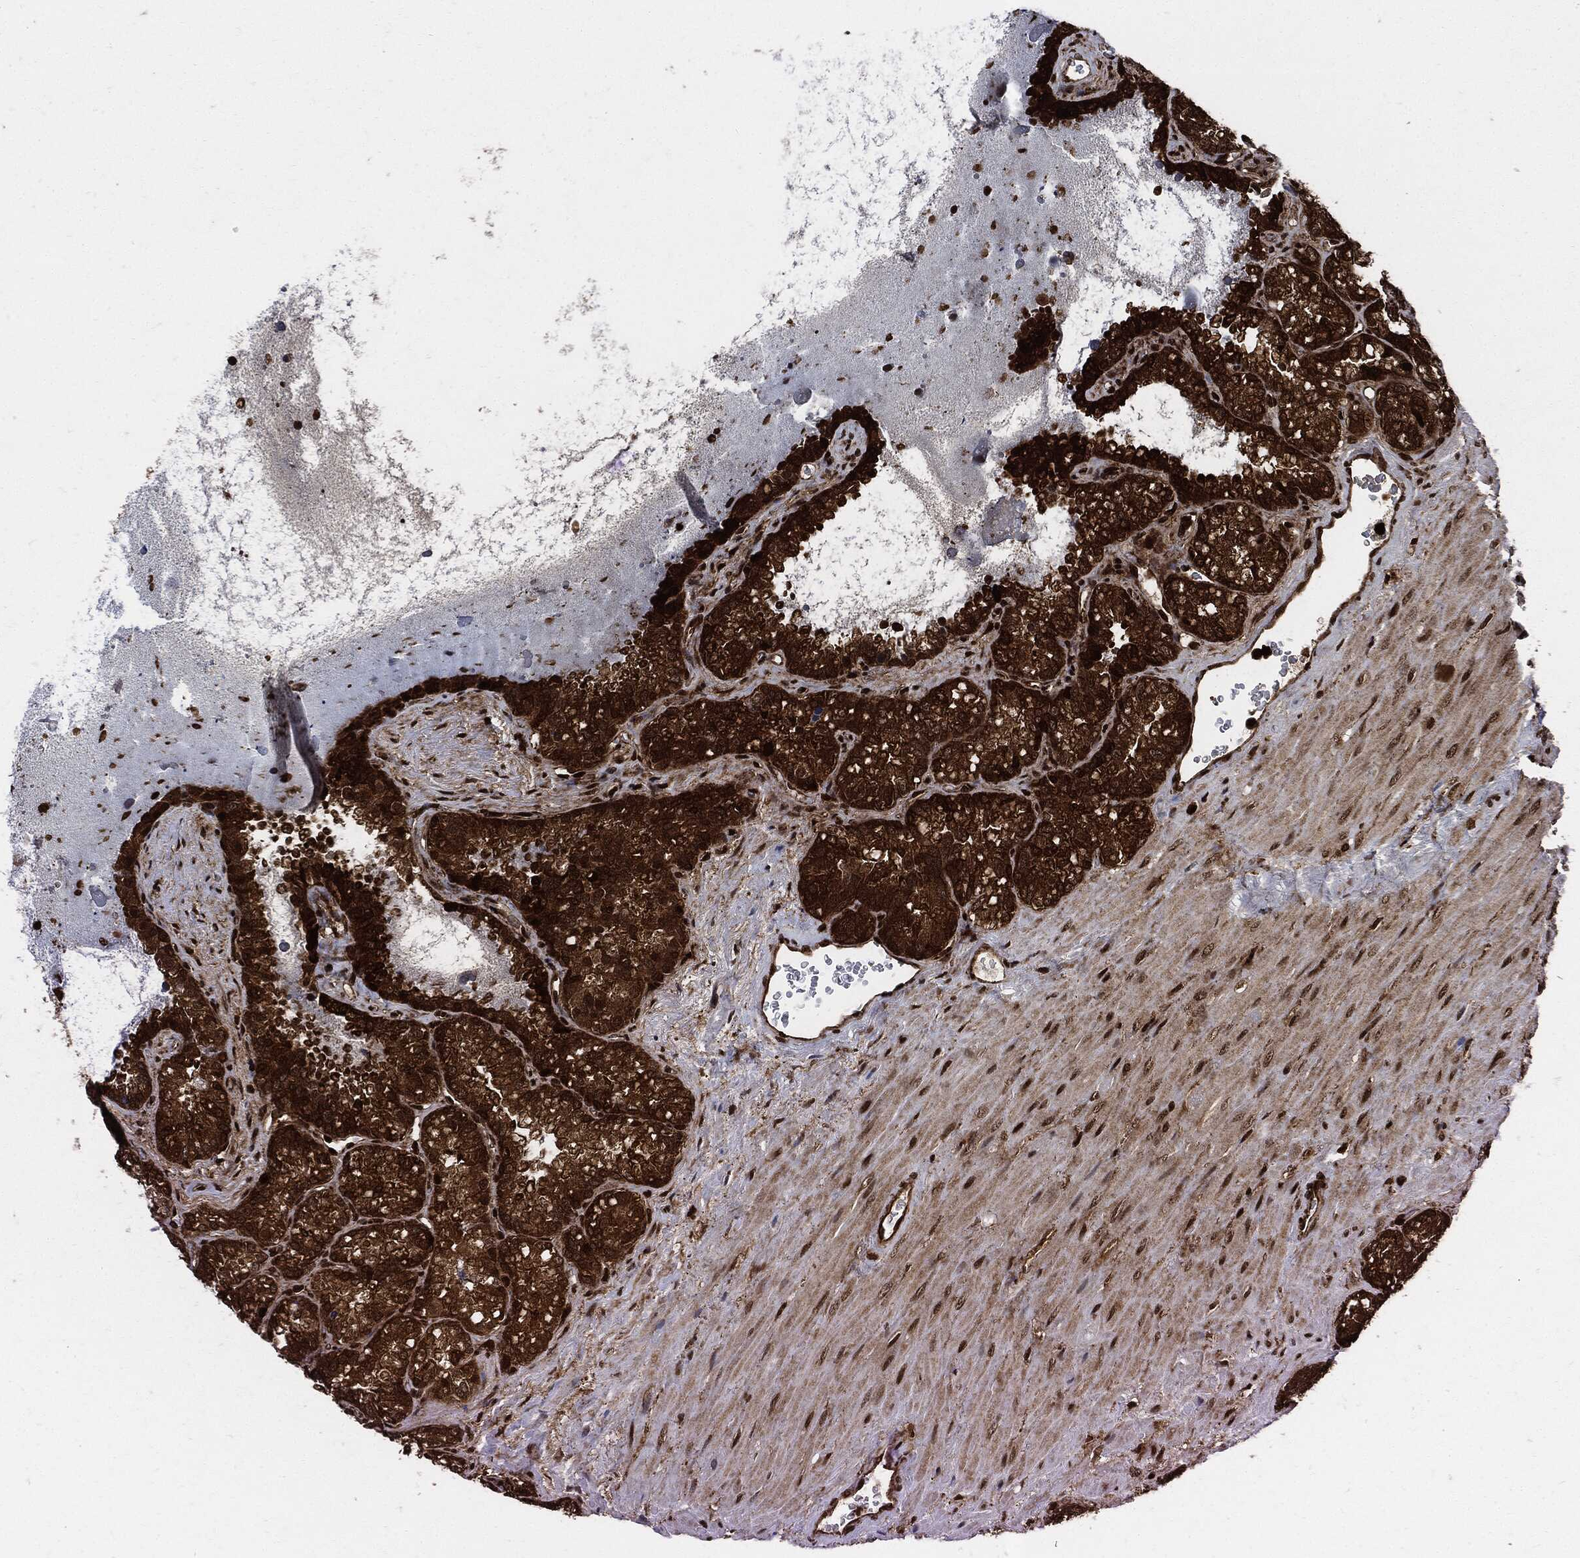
{"staining": {"intensity": "strong", "quantity": ">75%", "location": "cytoplasmic/membranous"}, "tissue": "seminal vesicle", "cell_type": "Glandular cells", "image_type": "normal", "snomed": [{"axis": "morphology", "description": "Normal tissue, NOS"}, {"axis": "topography", "description": "Seminal veicle"}], "caption": "A photomicrograph of seminal vesicle stained for a protein shows strong cytoplasmic/membranous brown staining in glandular cells.", "gene": "YWHAB", "patient": {"sex": "male", "age": 68}}